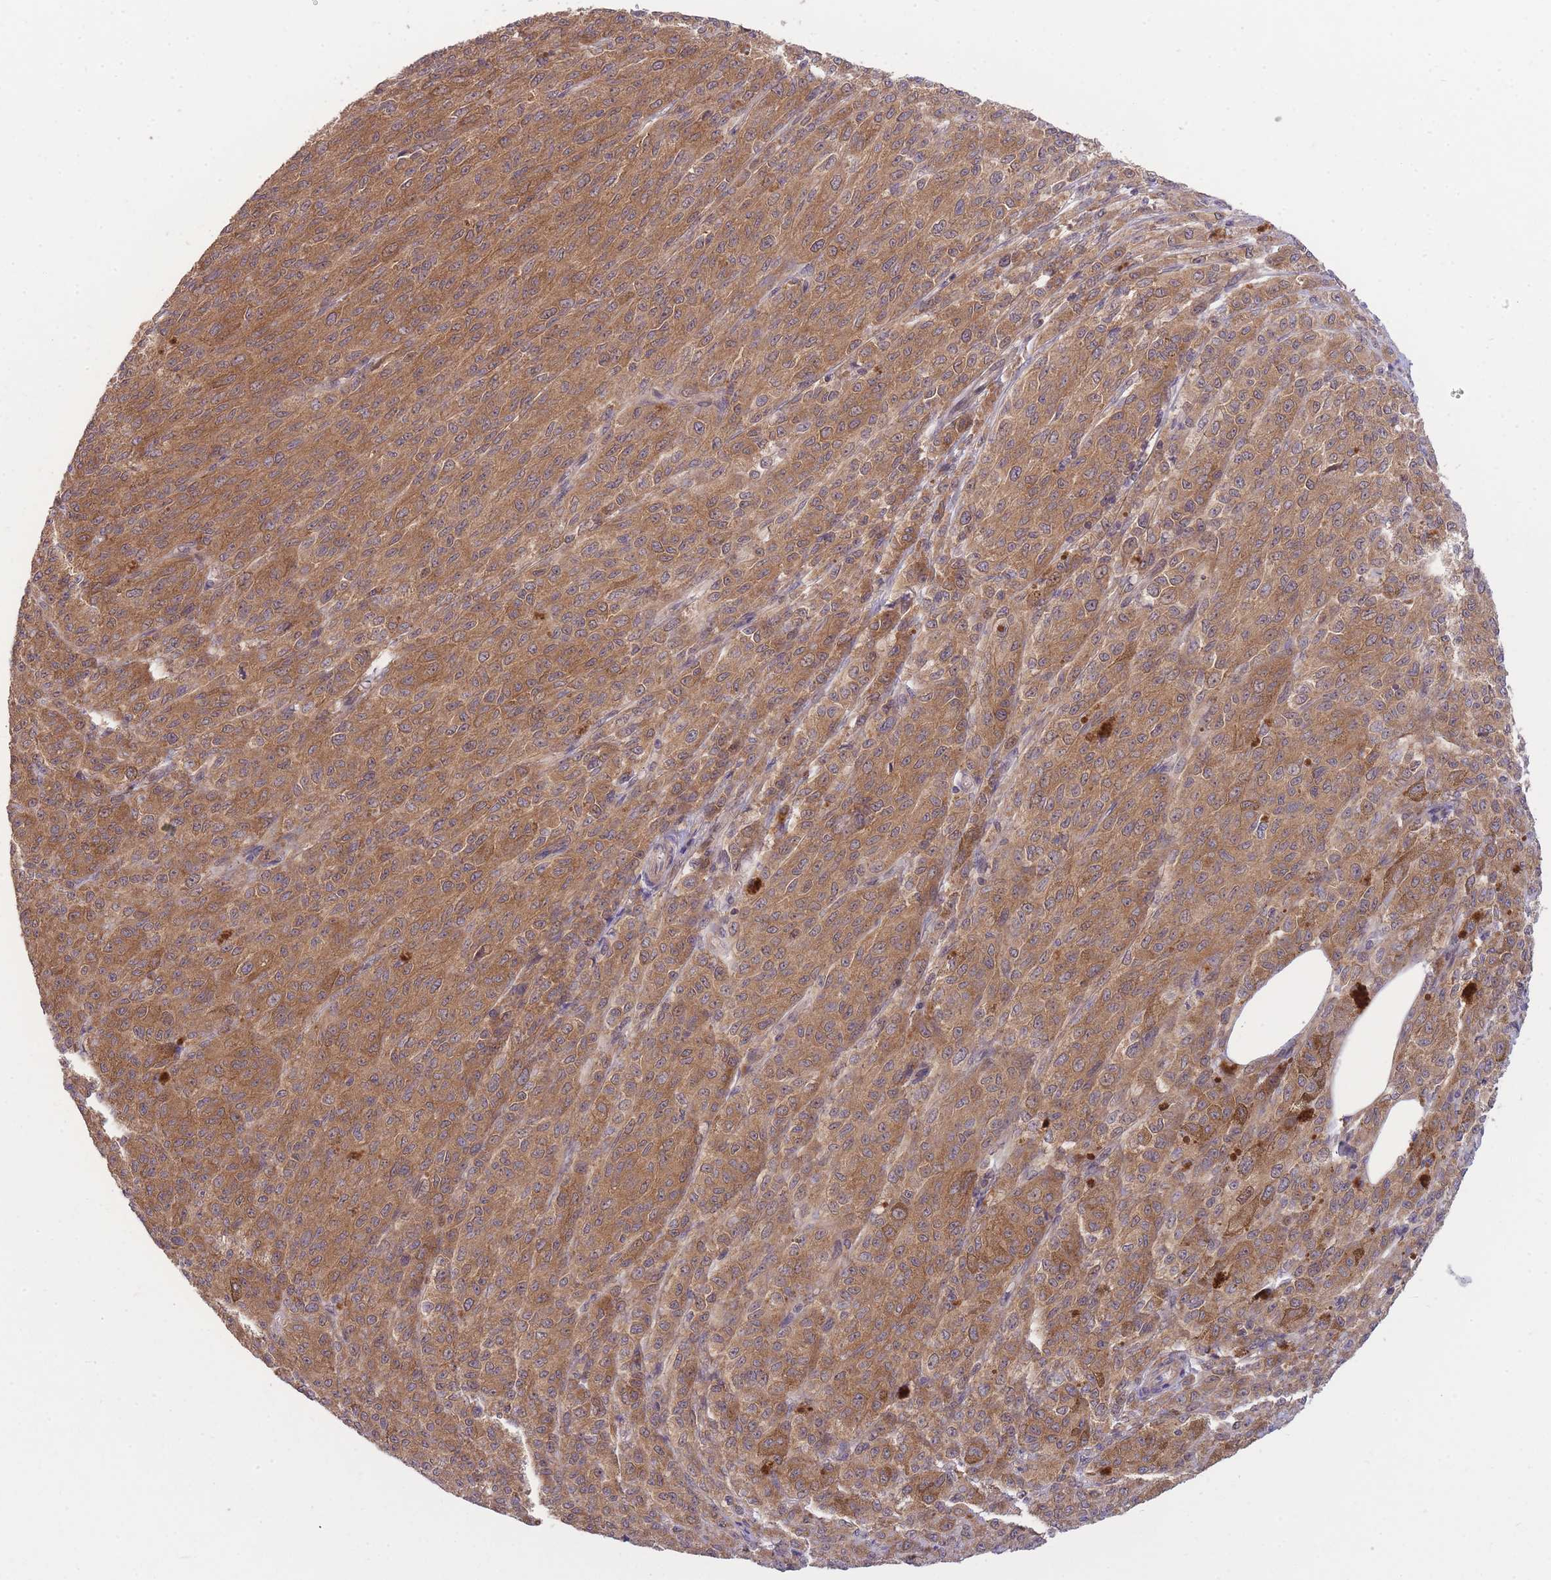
{"staining": {"intensity": "moderate", "quantity": ">75%", "location": "cytoplasmic/membranous"}, "tissue": "melanoma", "cell_type": "Tumor cells", "image_type": "cancer", "snomed": [{"axis": "morphology", "description": "Malignant melanoma, NOS"}, {"axis": "topography", "description": "Skin"}], "caption": "Malignant melanoma was stained to show a protein in brown. There is medium levels of moderate cytoplasmic/membranous expression in approximately >75% of tumor cells.", "gene": "PFDN6", "patient": {"sex": "female", "age": 52}}